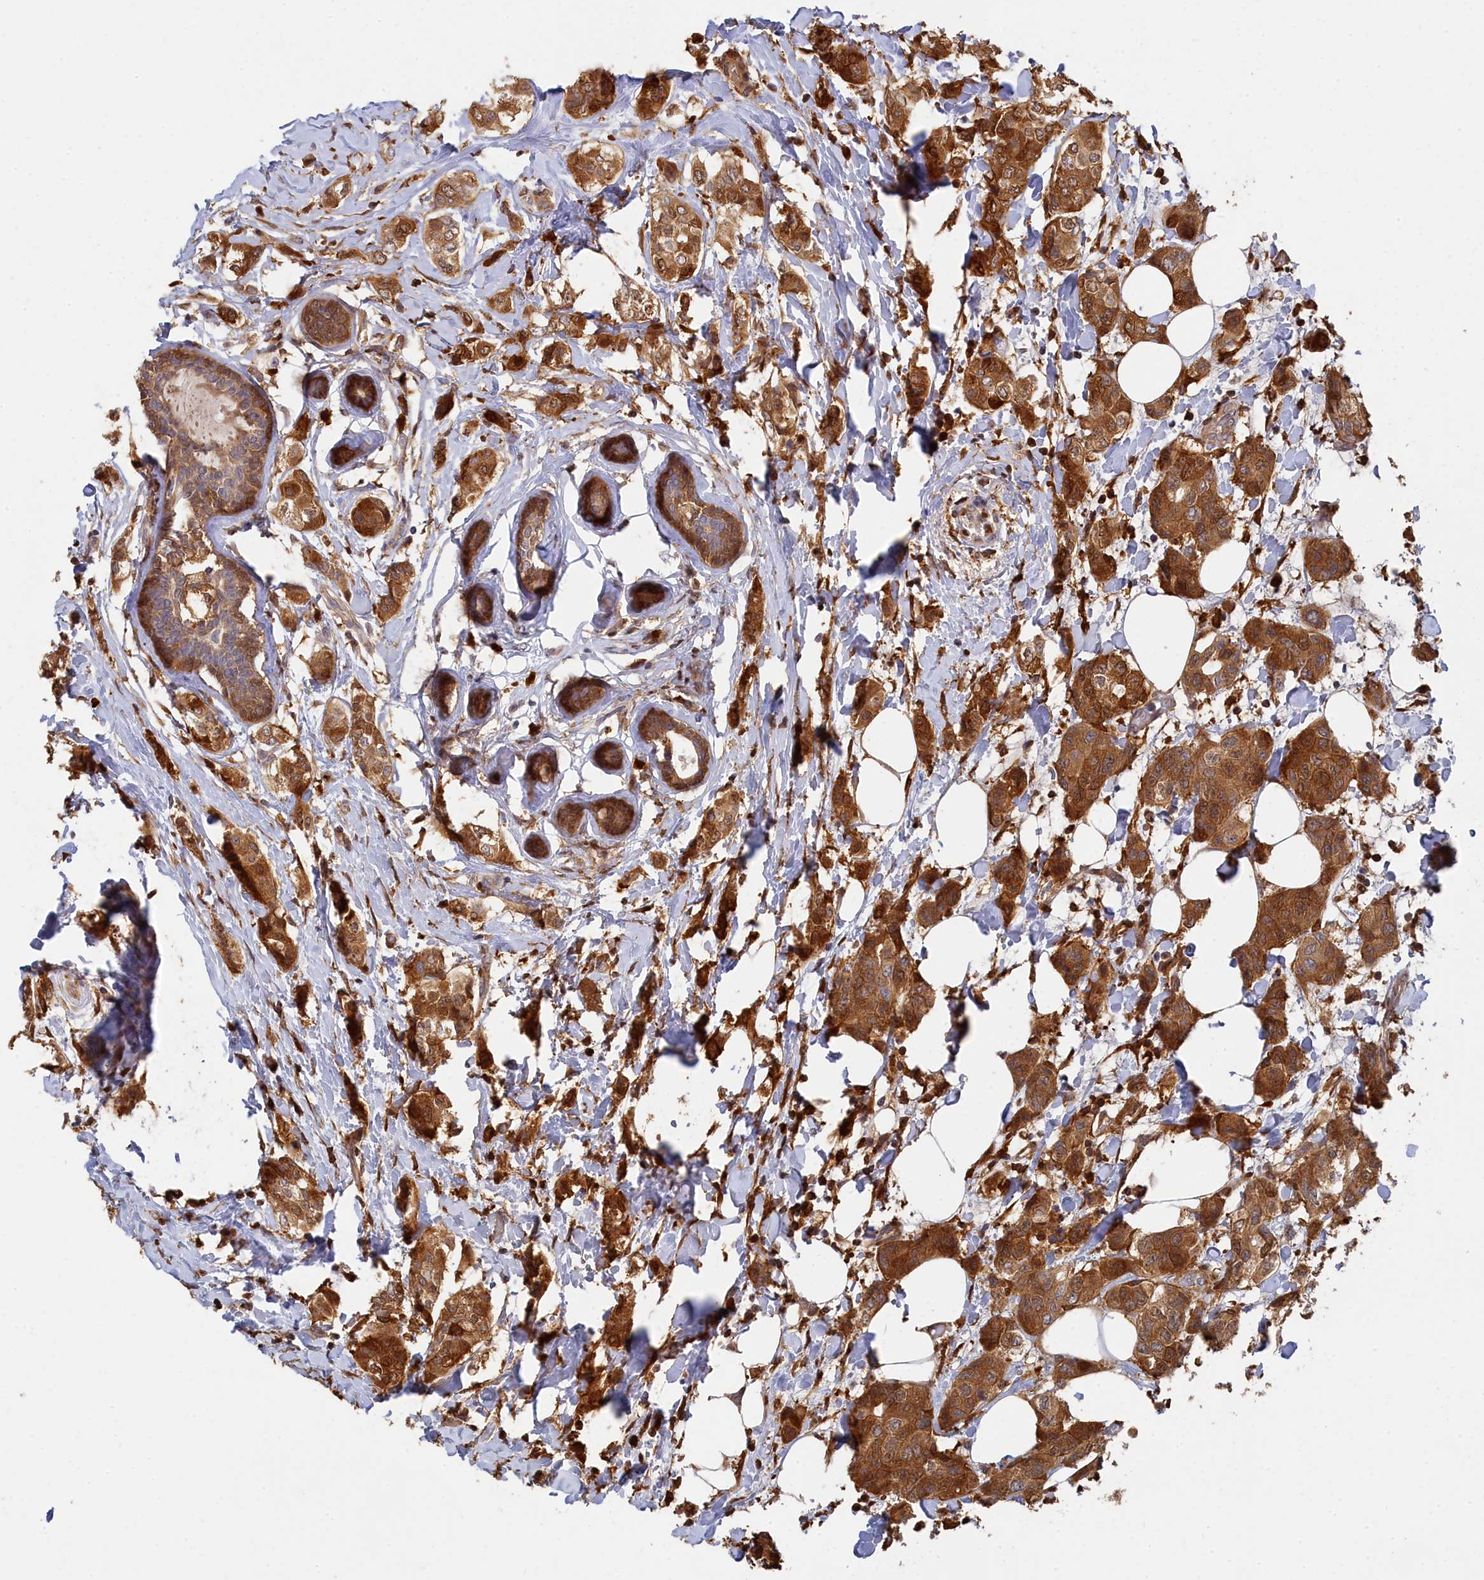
{"staining": {"intensity": "strong", "quantity": ">75%", "location": "cytoplasmic/membranous"}, "tissue": "breast cancer", "cell_type": "Tumor cells", "image_type": "cancer", "snomed": [{"axis": "morphology", "description": "Lobular carcinoma"}, {"axis": "topography", "description": "Breast"}], "caption": "Immunohistochemistry (IHC) (DAB) staining of breast cancer (lobular carcinoma) reveals strong cytoplasmic/membranous protein staining in about >75% of tumor cells. Nuclei are stained in blue.", "gene": "SPATA5L1", "patient": {"sex": "female", "age": 51}}